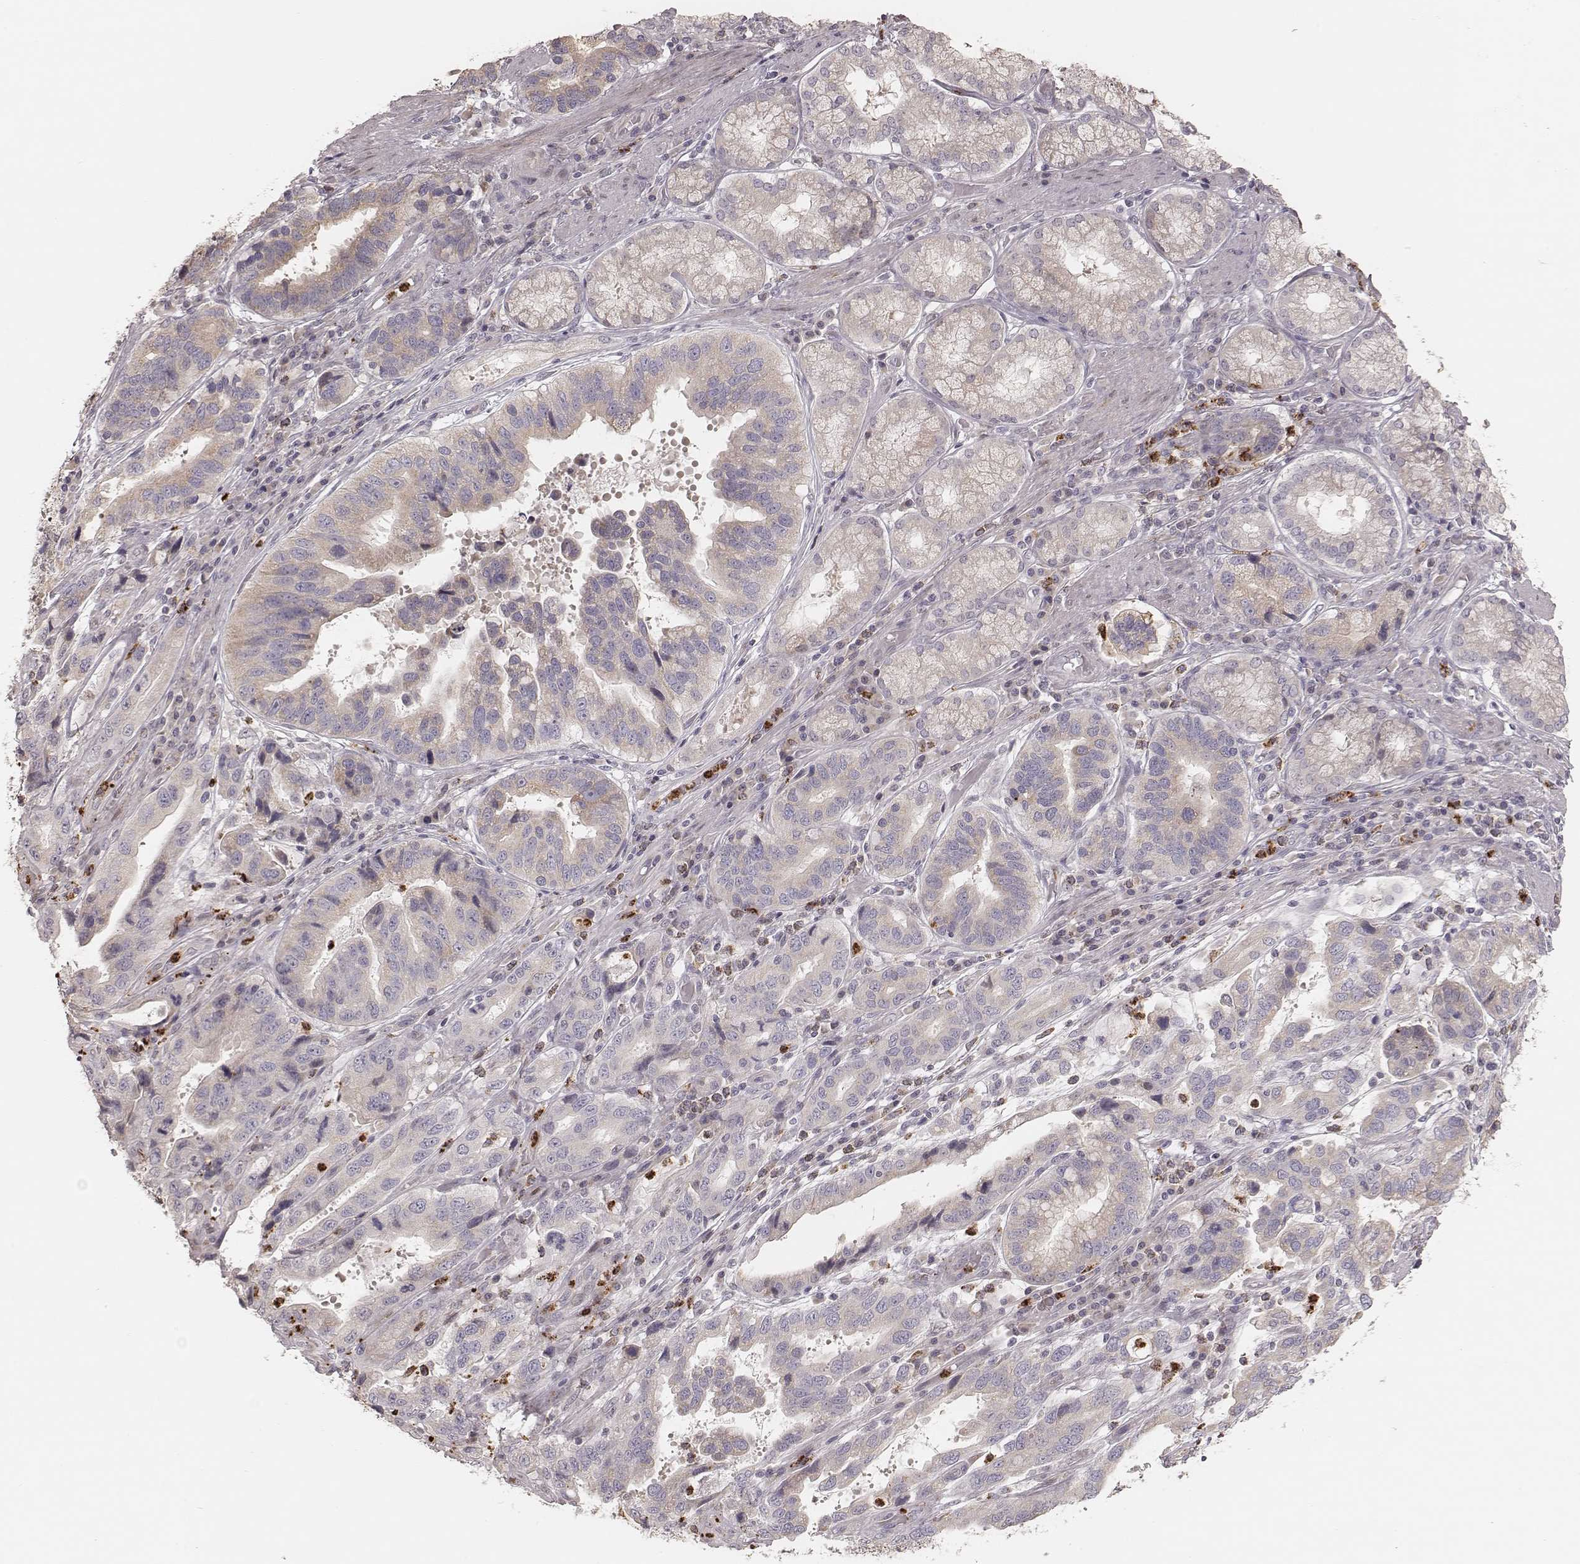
{"staining": {"intensity": "weak", "quantity": "25%-75%", "location": "cytoplasmic/membranous"}, "tissue": "stomach cancer", "cell_type": "Tumor cells", "image_type": "cancer", "snomed": [{"axis": "morphology", "description": "Adenocarcinoma, NOS"}, {"axis": "topography", "description": "Stomach, lower"}], "caption": "Stomach cancer (adenocarcinoma) stained for a protein (brown) shows weak cytoplasmic/membranous positive expression in about 25%-75% of tumor cells.", "gene": "ABCA7", "patient": {"sex": "female", "age": 76}}